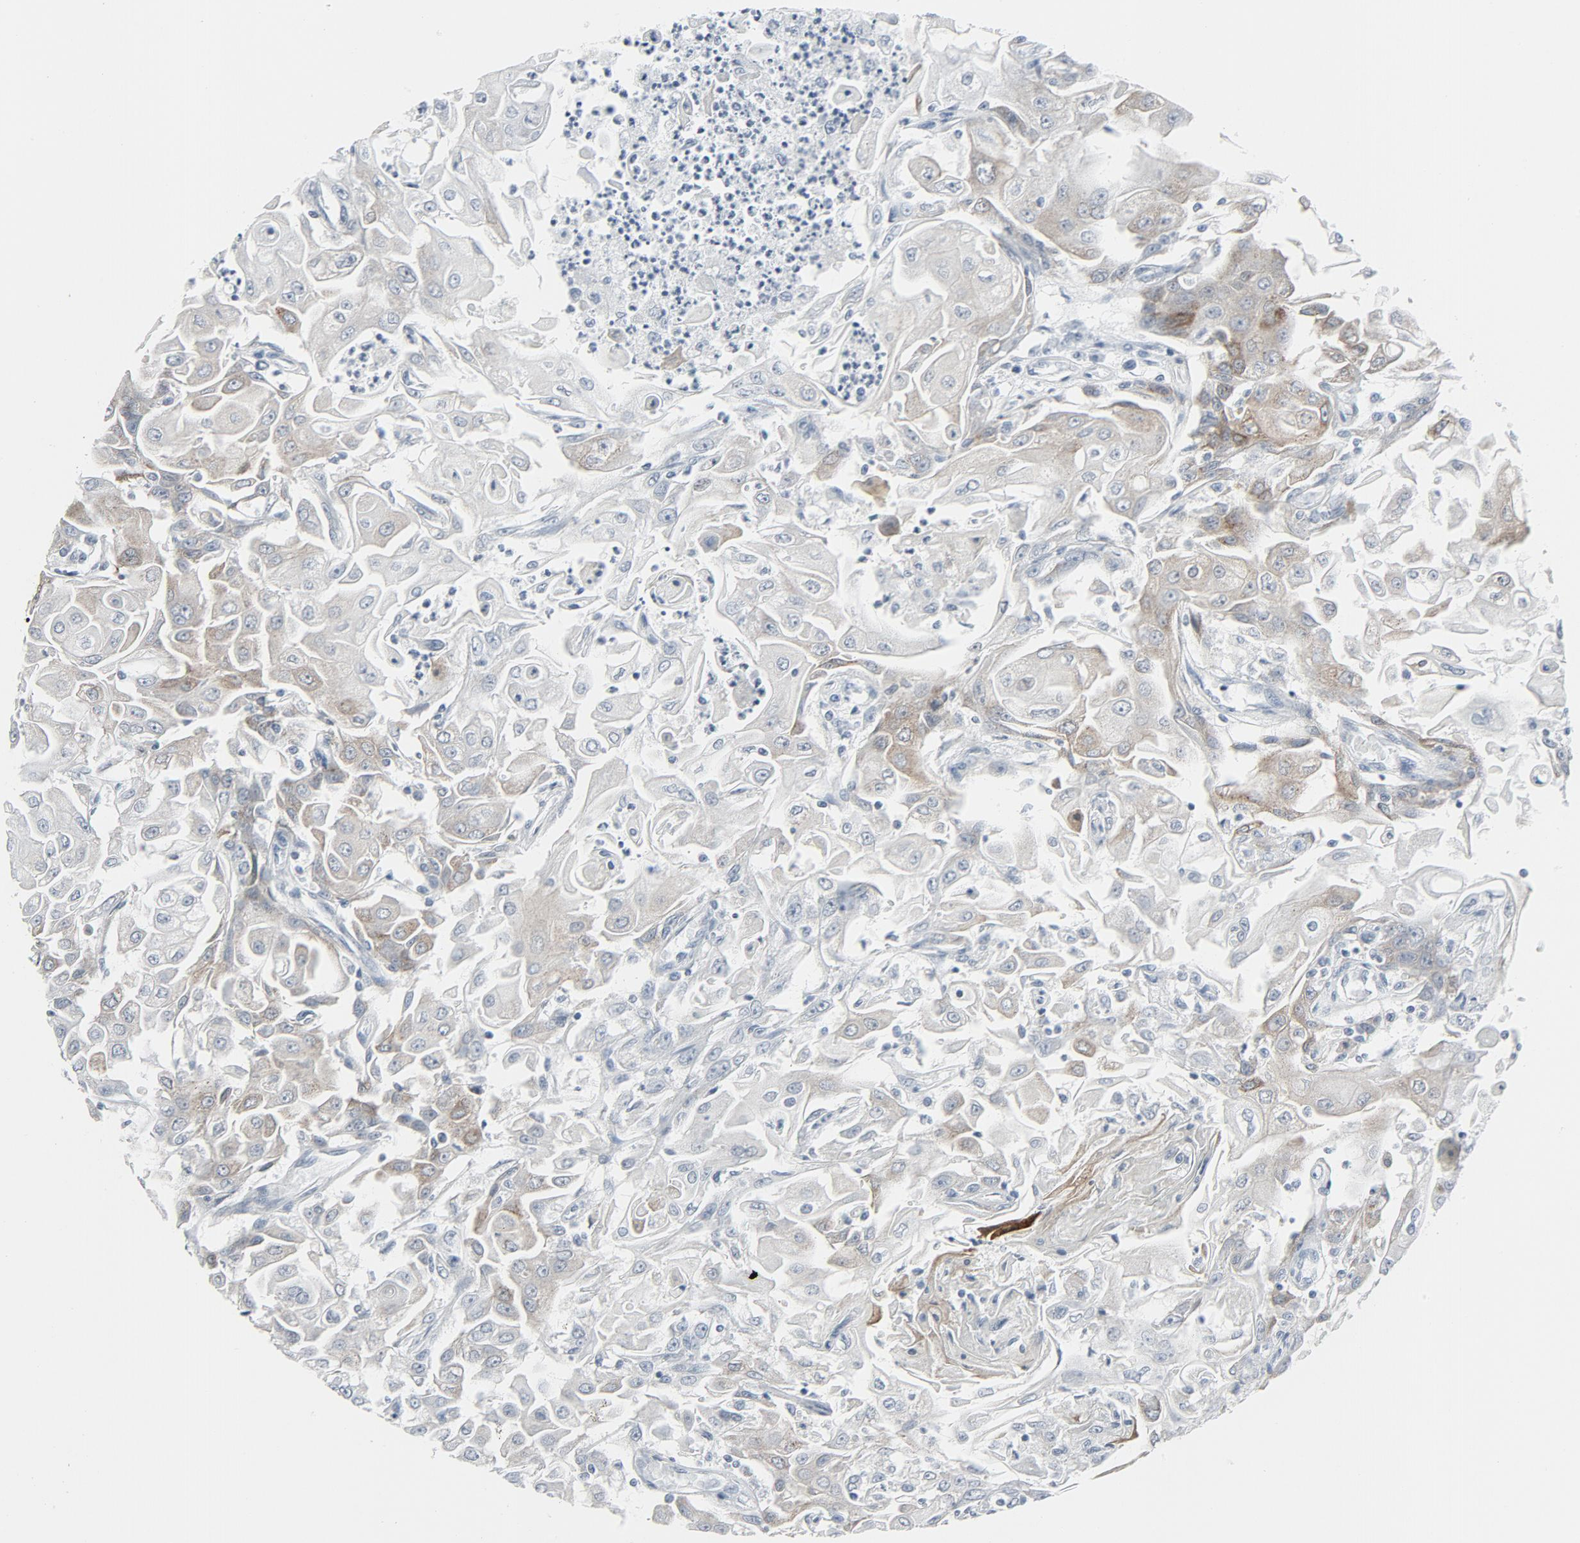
{"staining": {"intensity": "moderate", "quantity": "<25%", "location": "cytoplasmic/membranous"}, "tissue": "head and neck cancer", "cell_type": "Tumor cells", "image_type": "cancer", "snomed": [{"axis": "morphology", "description": "Squamous cell carcinoma, NOS"}, {"axis": "topography", "description": "Oral tissue"}, {"axis": "topography", "description": "Head-Neck"}], "caption": "Immunohistochemistry staining of squamous cell carcinoma (head and neck), which reveals low levels of moderate cytoplasmic/membranous positivity in approximately <25% of tumor cells indicating moderate cytoplasmic/membranous protein staining. The staining was performed using DAB (brown) for protein detection and nuclei were counterstained in hematoxylin (blue).", "gene": "FGFR3", "patient": {"sex": "female", "age": 76}}